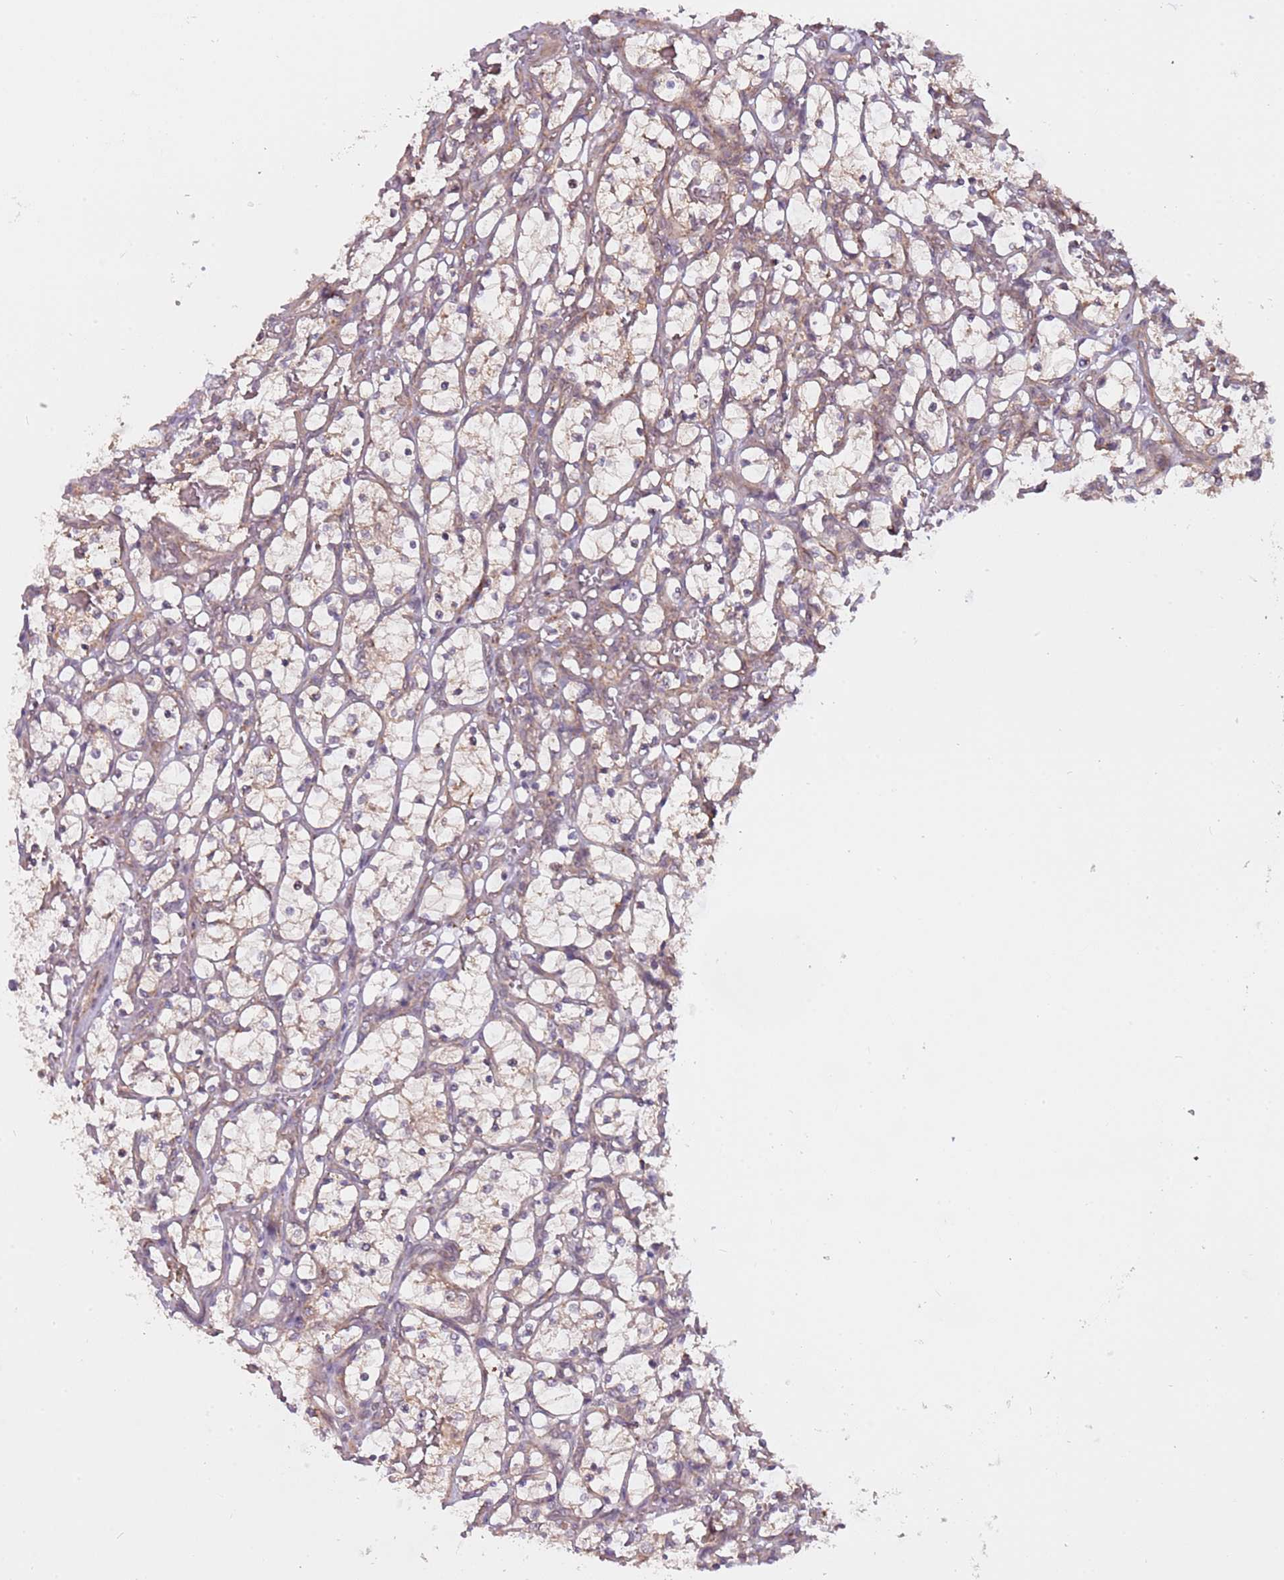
{"staining": {"intensity": "weak", "quantity": "25%-75%", "location": "cytoplasmic/membranous"}, "tissue": "renal cancer", "cell_type": "Tumor cells", "image_type": "cancer", "snomed": [{"axis": "morphology", "description": "Adenocarcinoma, NOS"}, {"axis": "topography", "description": "Kidney"}], "caption": "Immunohistochemical staining of renal adenocarcinoma exhibits low levels of weak cytoplasmic/membranous protein staining in approximately 25%-75% of tumor cells.", "gene": "RNF181", "patient": {"sex": "female", "age": 69}}